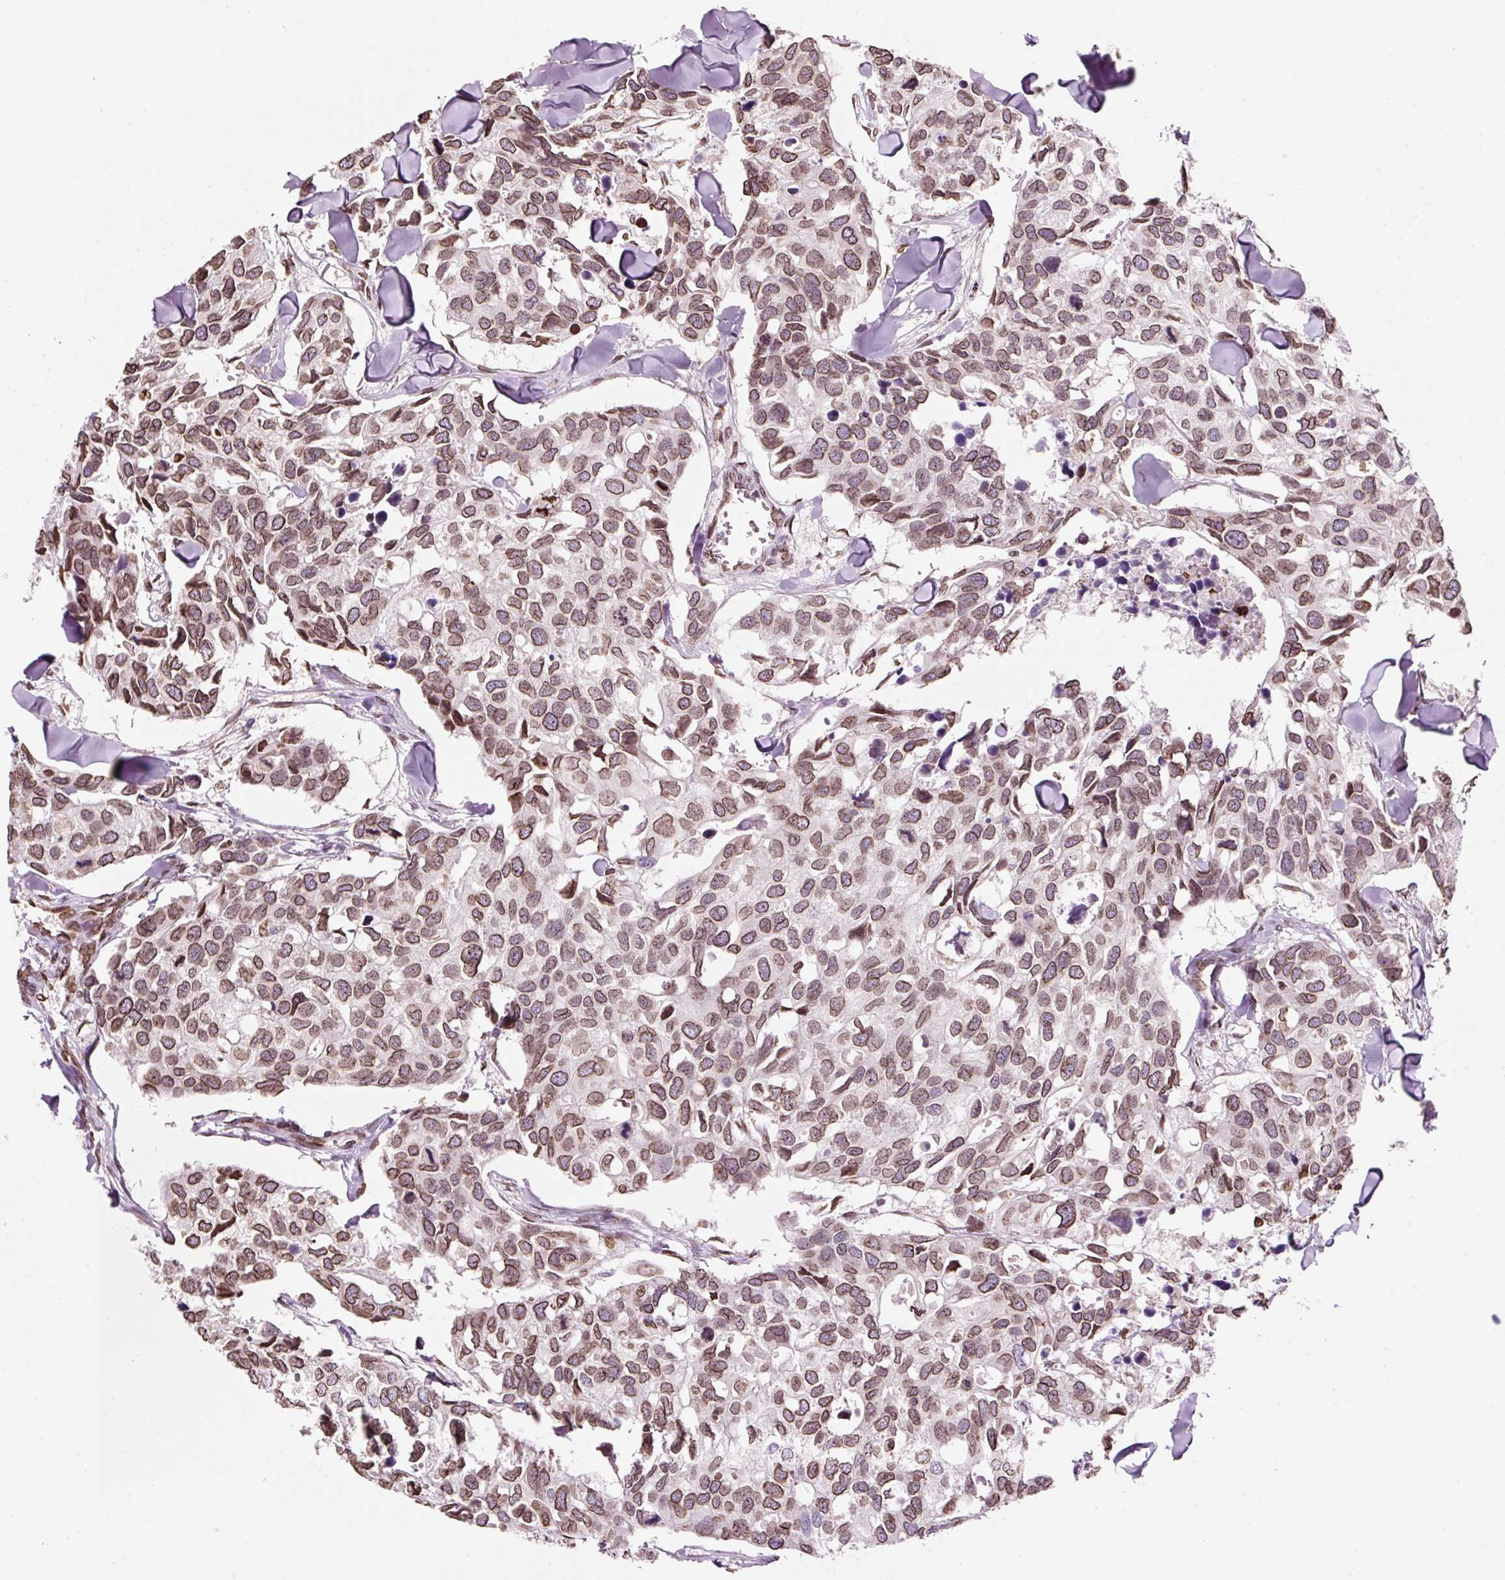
{"staining": {"intensity": "moderate", "quantity": ">75%", "location": "cytoplasmic/membranous,nuclear"}, "tissue": "breast cancer", "cell_type": "Tumor cells", "image_type": "cancer", "snomed": [{"axis": "morphology", "description": "Duct carcinoma"}, {"axis": "topography", "description": "Breast"}], "caption": "Breast infiltrating ductal carcinoma stained with DAB immunohistochemistry reveals medium levels of moderate cytoplasmic/membranous and nuclear staining in about >75% of tumor cells. (DAB (3,3'-diaminobenzidine) IHC, brown staining for protein, blue staining for nuclei).", "gene": "ZNF224", "patient": {"sex": "female", "age": 83}}